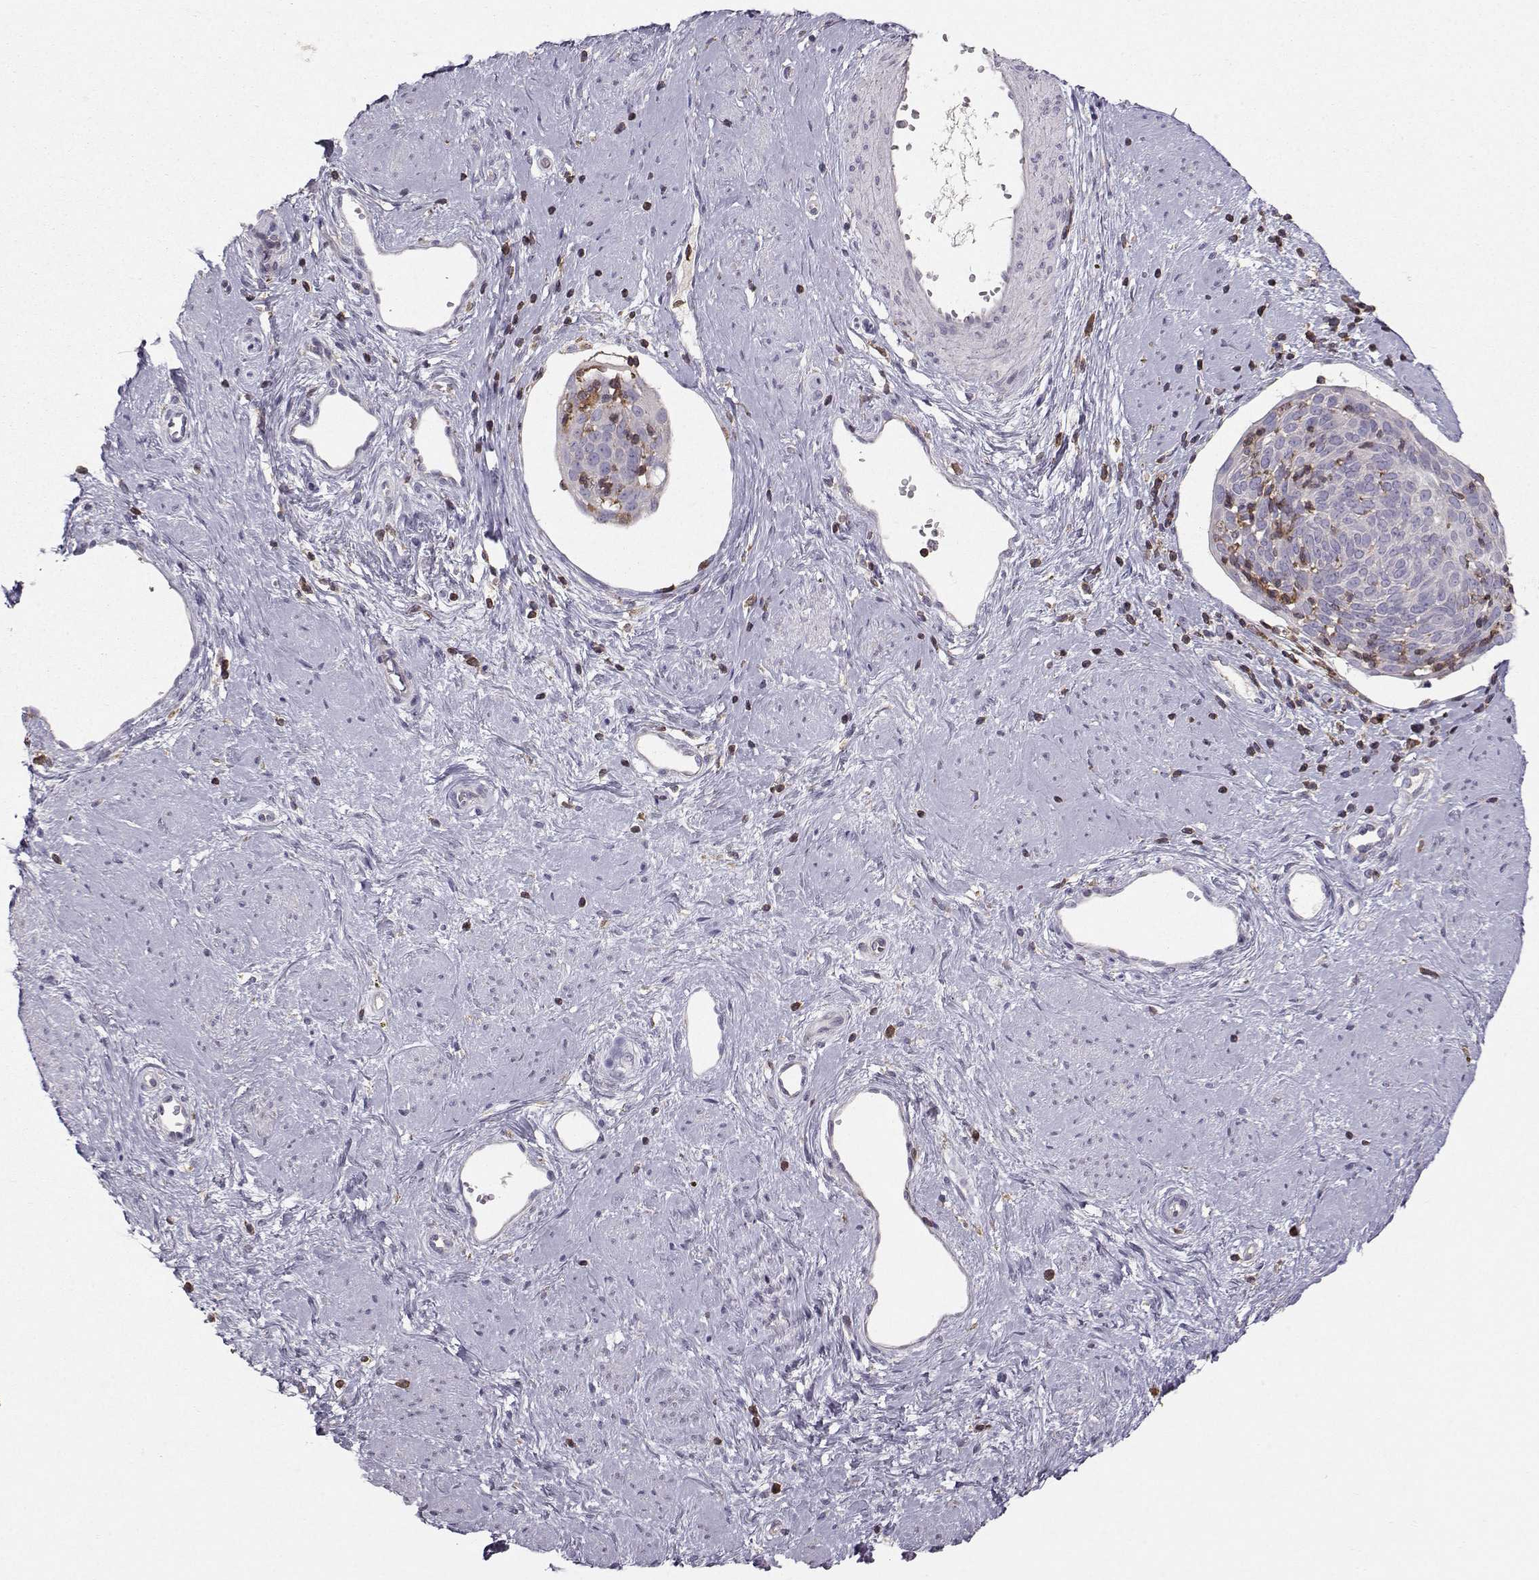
{"staining": {"intensity": "negative", "quantity": "none", "location": "none"}, "tissue": "cervical cancer", "cell_type": "Tumor cells", "image_type": "cancer", "snomed": [{"axis": "morphology", "description": "Squamous cell carcinoma, NOS"}, {"axis": "topography", "description": "Cervix"}], "caption": "Immunohistochemistry photomicrograph of cervical cancer (squamous cell carcinoma) stained for a protein (brown), which exhibits no expression in tumor cells.", "gene": "ZBTB32", "patient": {"sex": "female", "age": 39}}